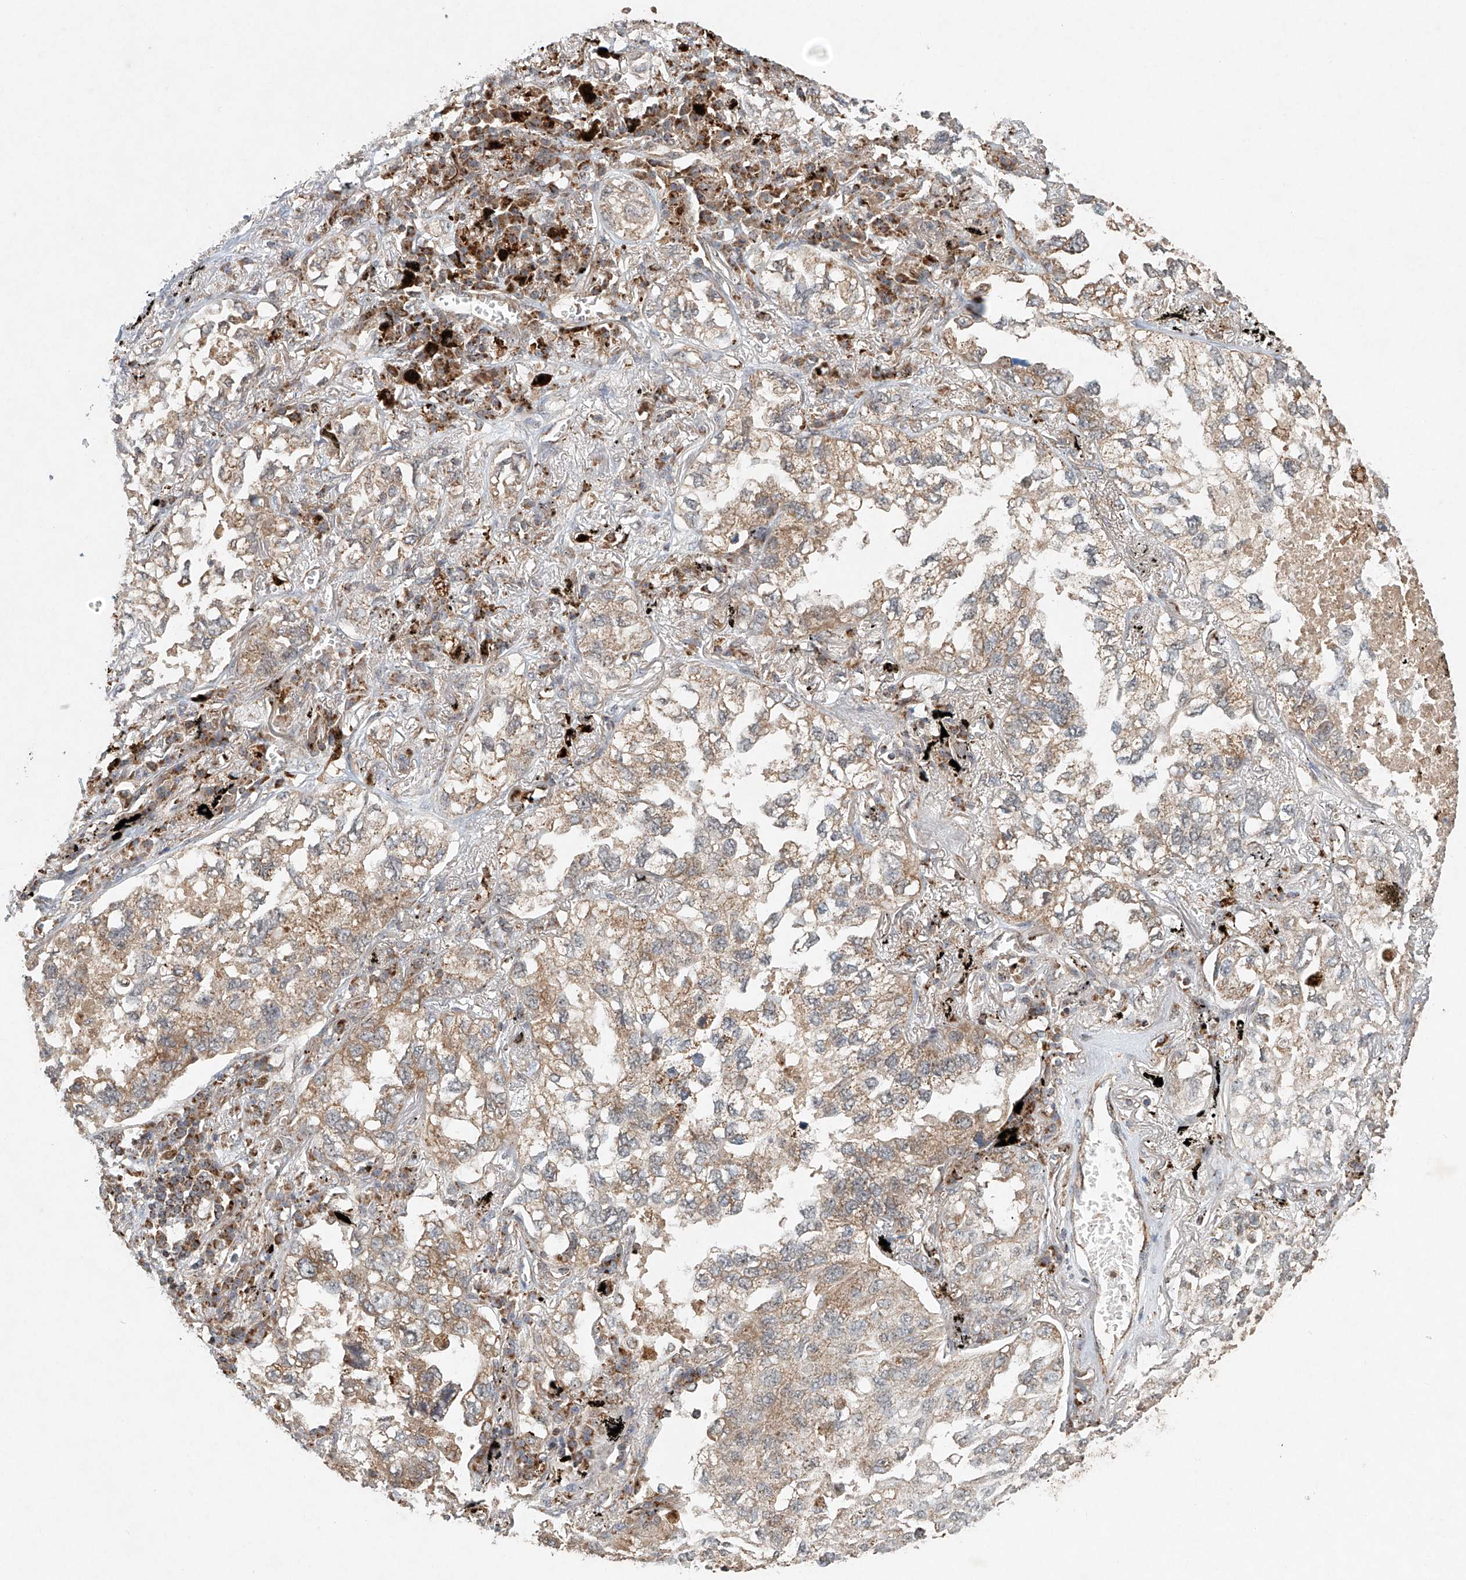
{"staining": {"intensity": "weak", "quantity": ">75%", "location": "cytoplasmic/membranous"}, "tissue": "lung cancer", "cell_type": "Tumor cells", "image_type": "cancer", "snomed": [{"axis": "morphology", "description": "Adenocarcinoma, NOS"}, {"axis": "topography", "description": "Lung"}], "caption": "Protein analysis of lung cancer tissue demonstrates weak cytoplasmic/membranous expression in about >75% of tumor cells. Ihc stains the protein in brown and the nuclei are stained blue.", "gene": "DCAF11", "patient": {"sex": "male", "age": 65}}